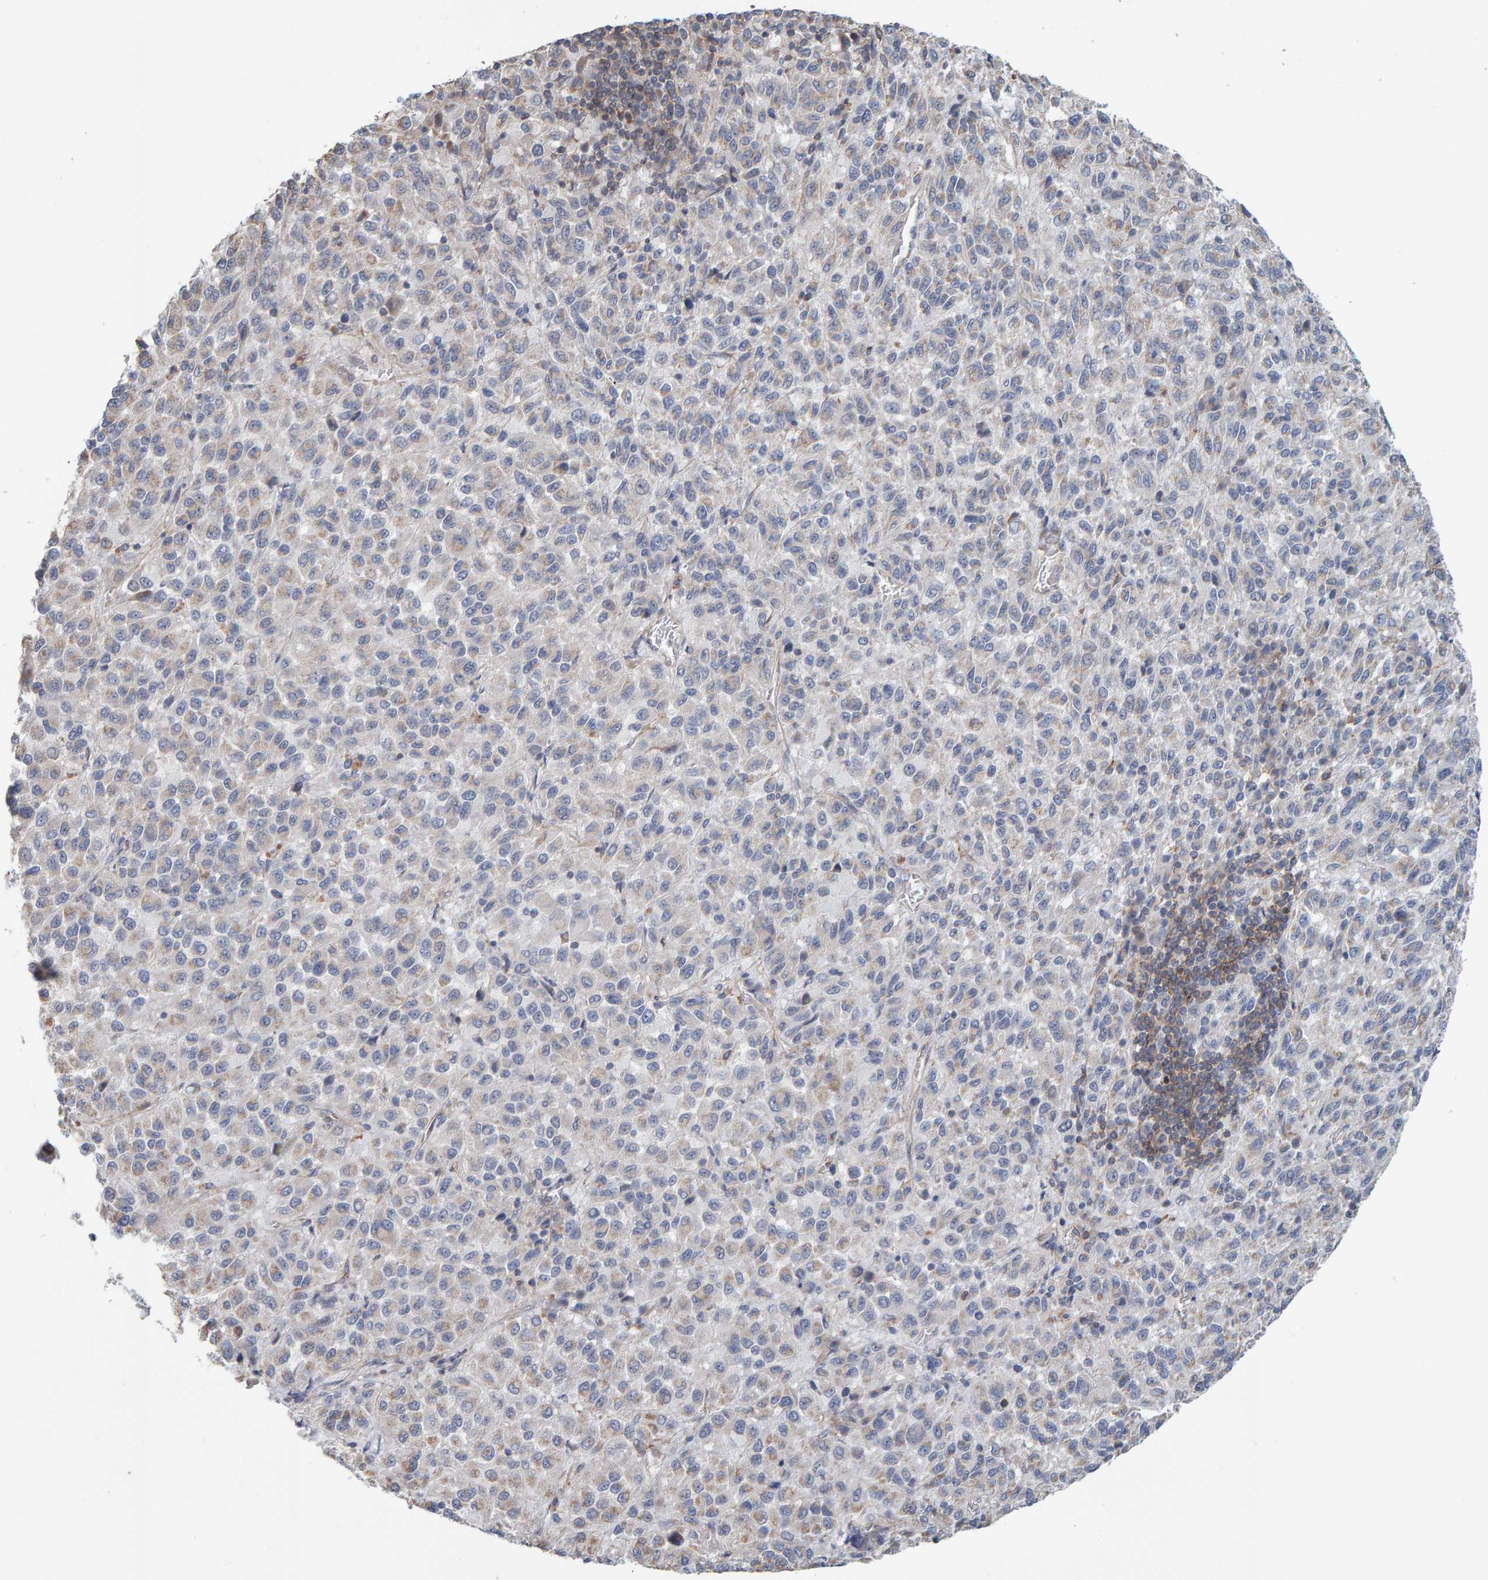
{"staining": {"intensity": "negative", "quantity": "none", "location": "none"}, "tissue": "skin cancer", "cell_type": "Tumor cells", "image_type": "cancer", "snomed": [{"axis": "morphology", "description": "Squamous cell carcinoma, NOS"}, {"axis": "topography", "description": "Skin"}], "caption": "Tumor cells show no significant expression in skin squamous cell carcinoma.", "gene": "RGP1", "patient": {"sex": "female", "age": 73}}